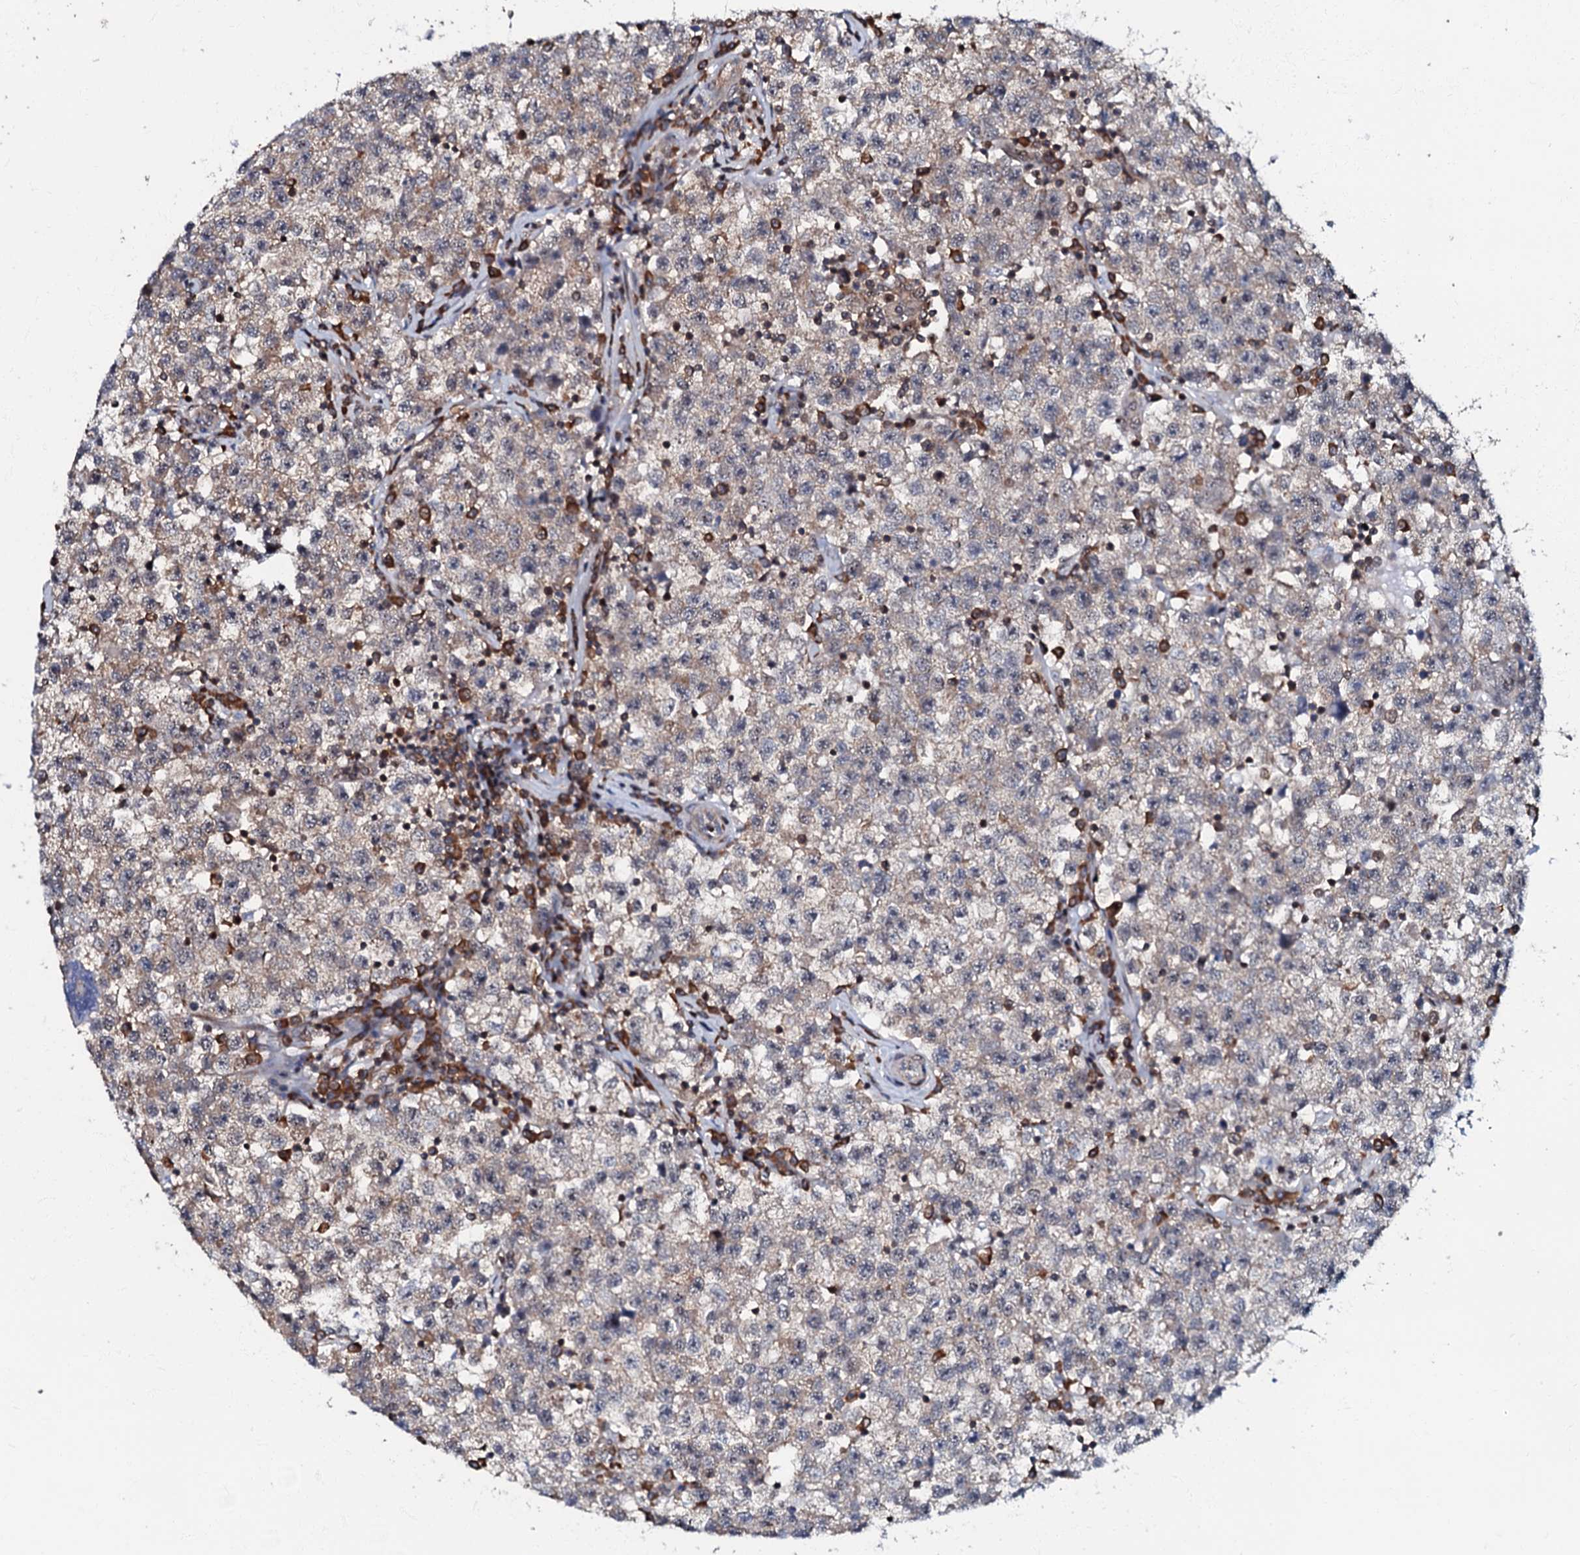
{"staining": {"intensity": "weak", "quantity": "<25%", "location": "cytoplasmic/membranous"}, "tissue": "testis cancer", "cell_type": "Tumor cells", "image_type": "cancer", "snomed": [{"axis": "morphology", "description": "Seminoma, NOS"}, {"axis": "topography", "description": "Testis"}], "caption": "This is an immunohistochemistry micrograph of testis cancer. There is no expression in tumor cells.", "gene": "OSBP", "patient": {"sex": "male", "age": 22}}